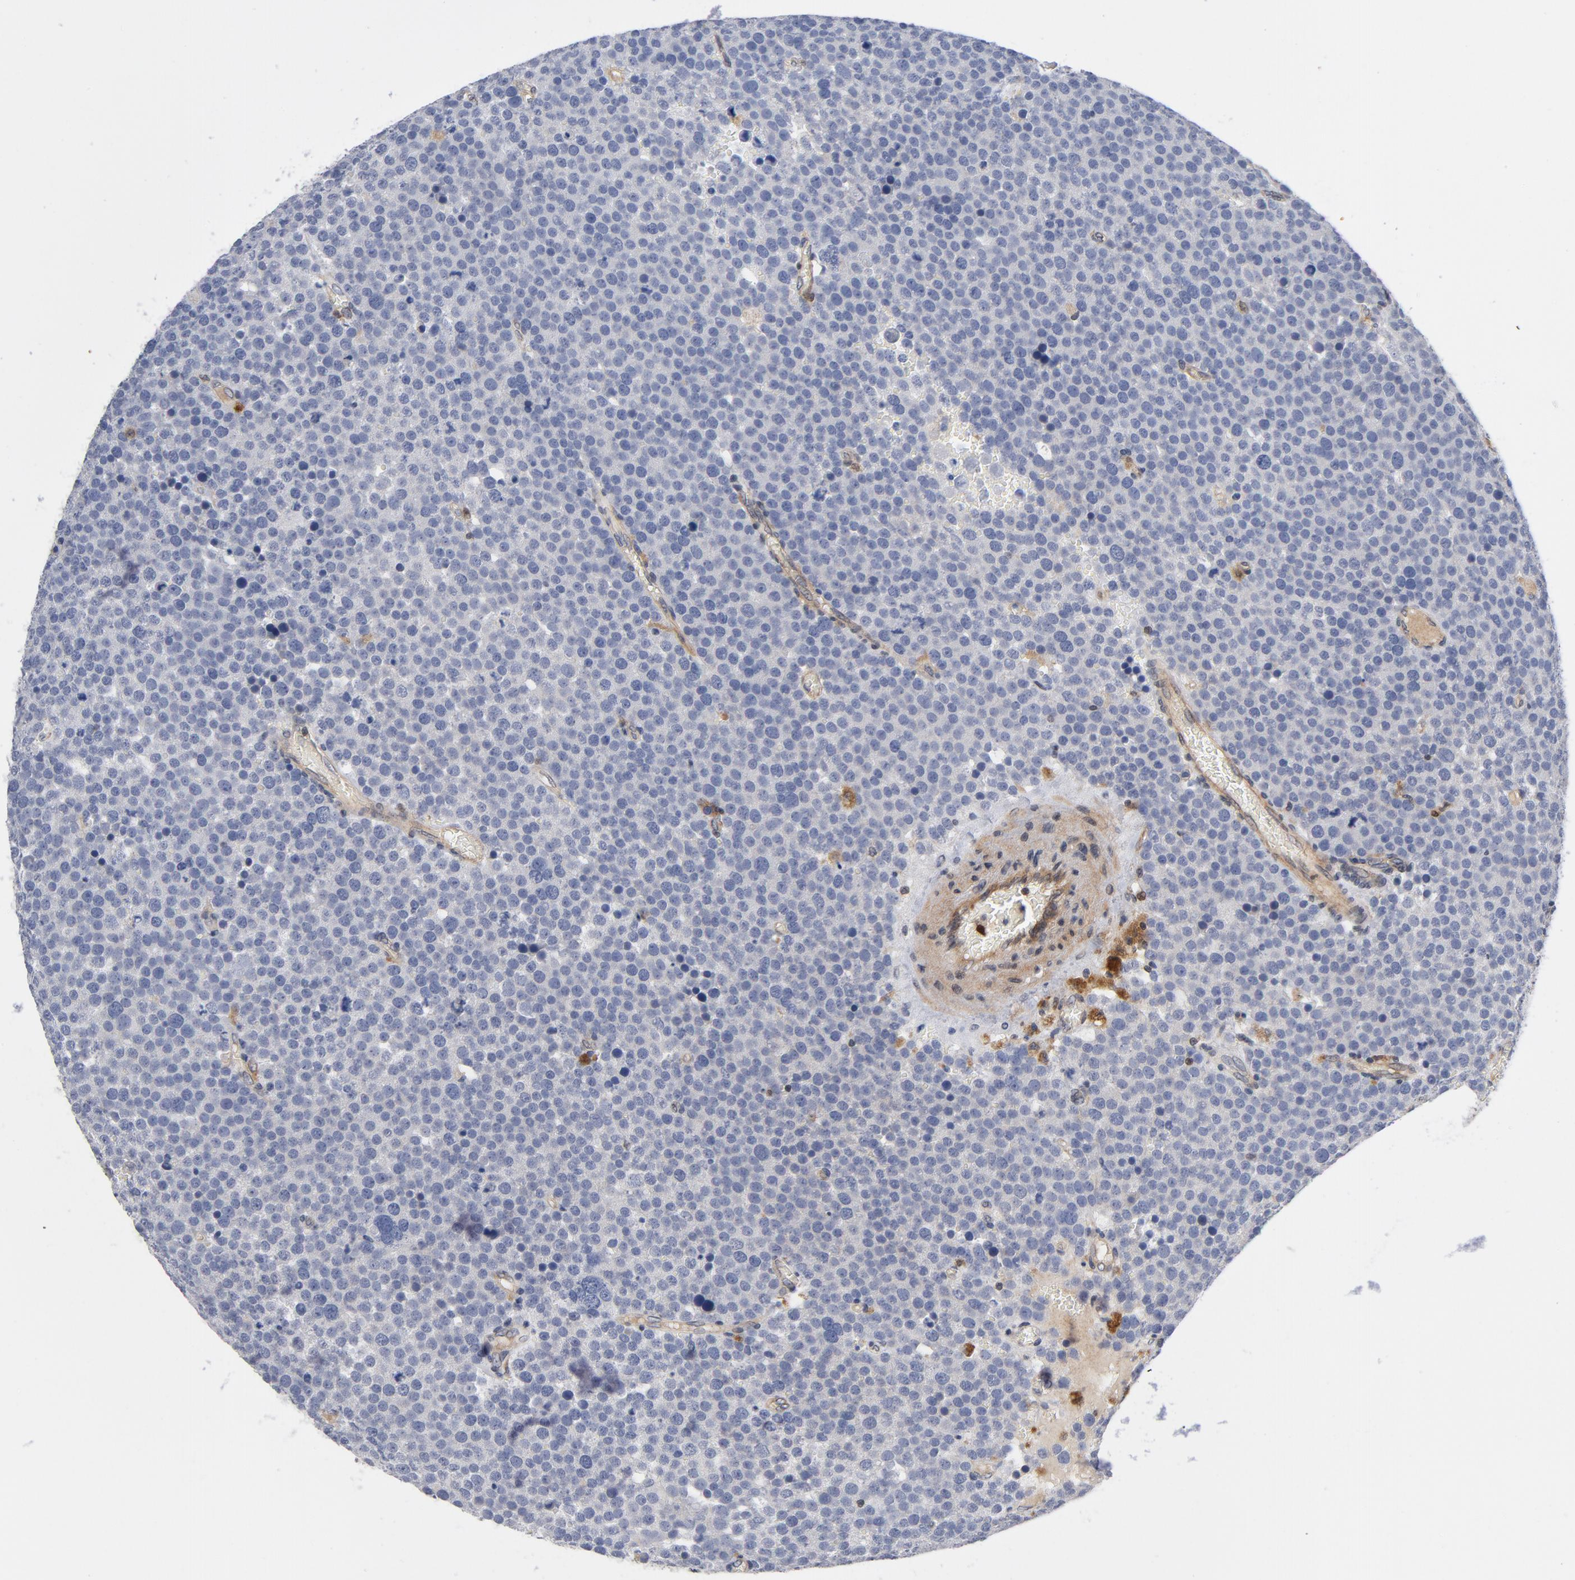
{"staining": {"intensity": "negative", "quantity": "none", "location": "none"}, "tissue": "testis cancer", "cell_type": "Tumor cells", "image_type": "cancer", "snomed": [{"axis": "morphology", "description": "Seminoma, NOS"}, {"axis": "topography", "description": "Testis"}], "caption": "Immunohistochemistry (IHC) image of human testis cancer stained for a protein (brown), which reveals no positivity in tumor cells.", "gene": "TRADD", "patient": {"sex": "male", "age": 71}}